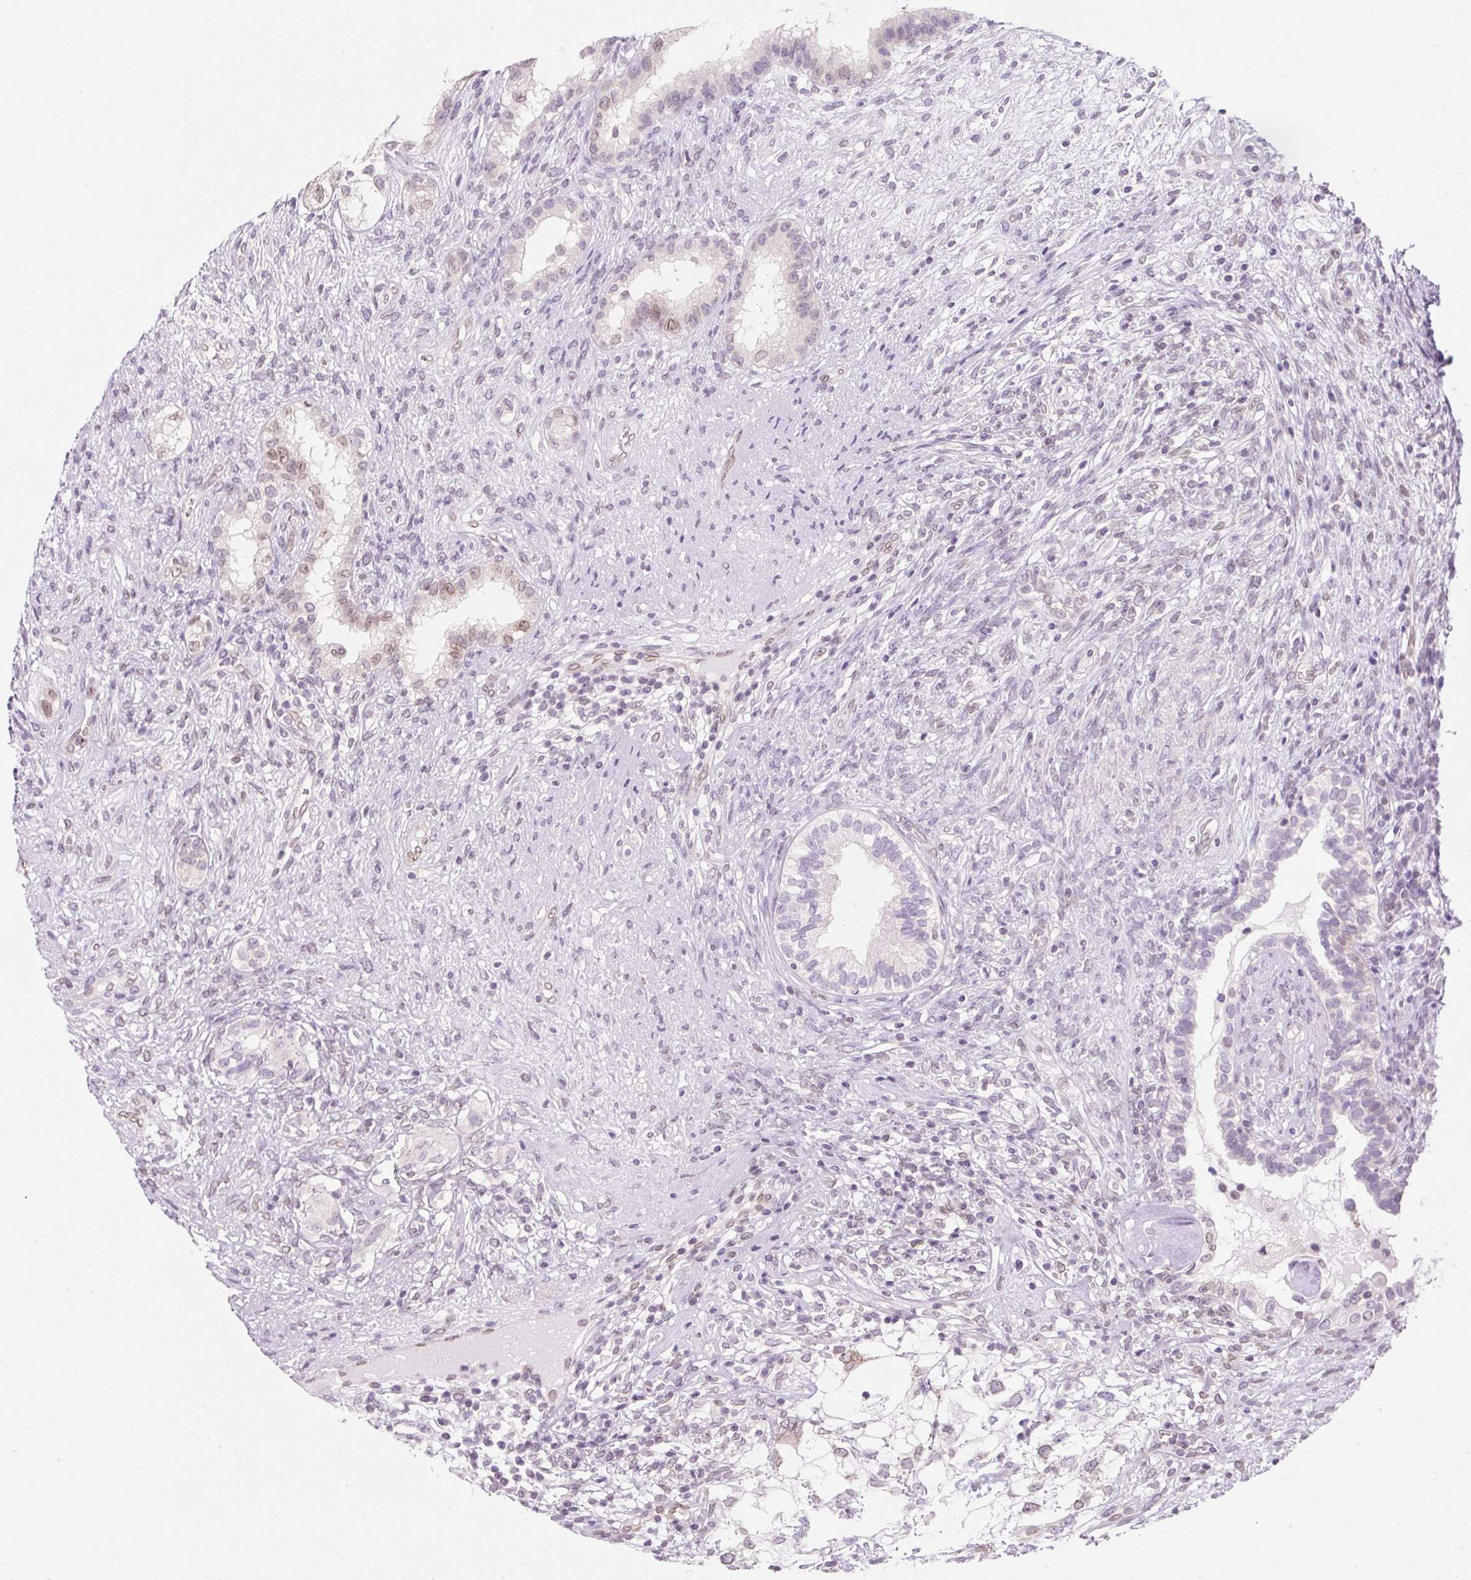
{"staining": {"intensity": "weak", "quantity": "<25%", "location": "cytoplasmic/membranous,nuclear"}, "tissue": "testis cancer", "cell_type": "Tumor cells", "image_type": "cancer", "snomed": [{"axis": "morphology", "description": "Seminoma, NOS"}, {"axis": "morphology", "description": "Carcinoma, Embryonal, NOS"}, {"axis": "topography", "description": "Testis"}], "caption": "Immunohistochemistry (IHC) photomicrograph of testis seminoma stained for a protein (brown), which exhibits no expression in tumor cells.", "gene": "SYNE3", "patient": {"sex": "male", "age": 41}}